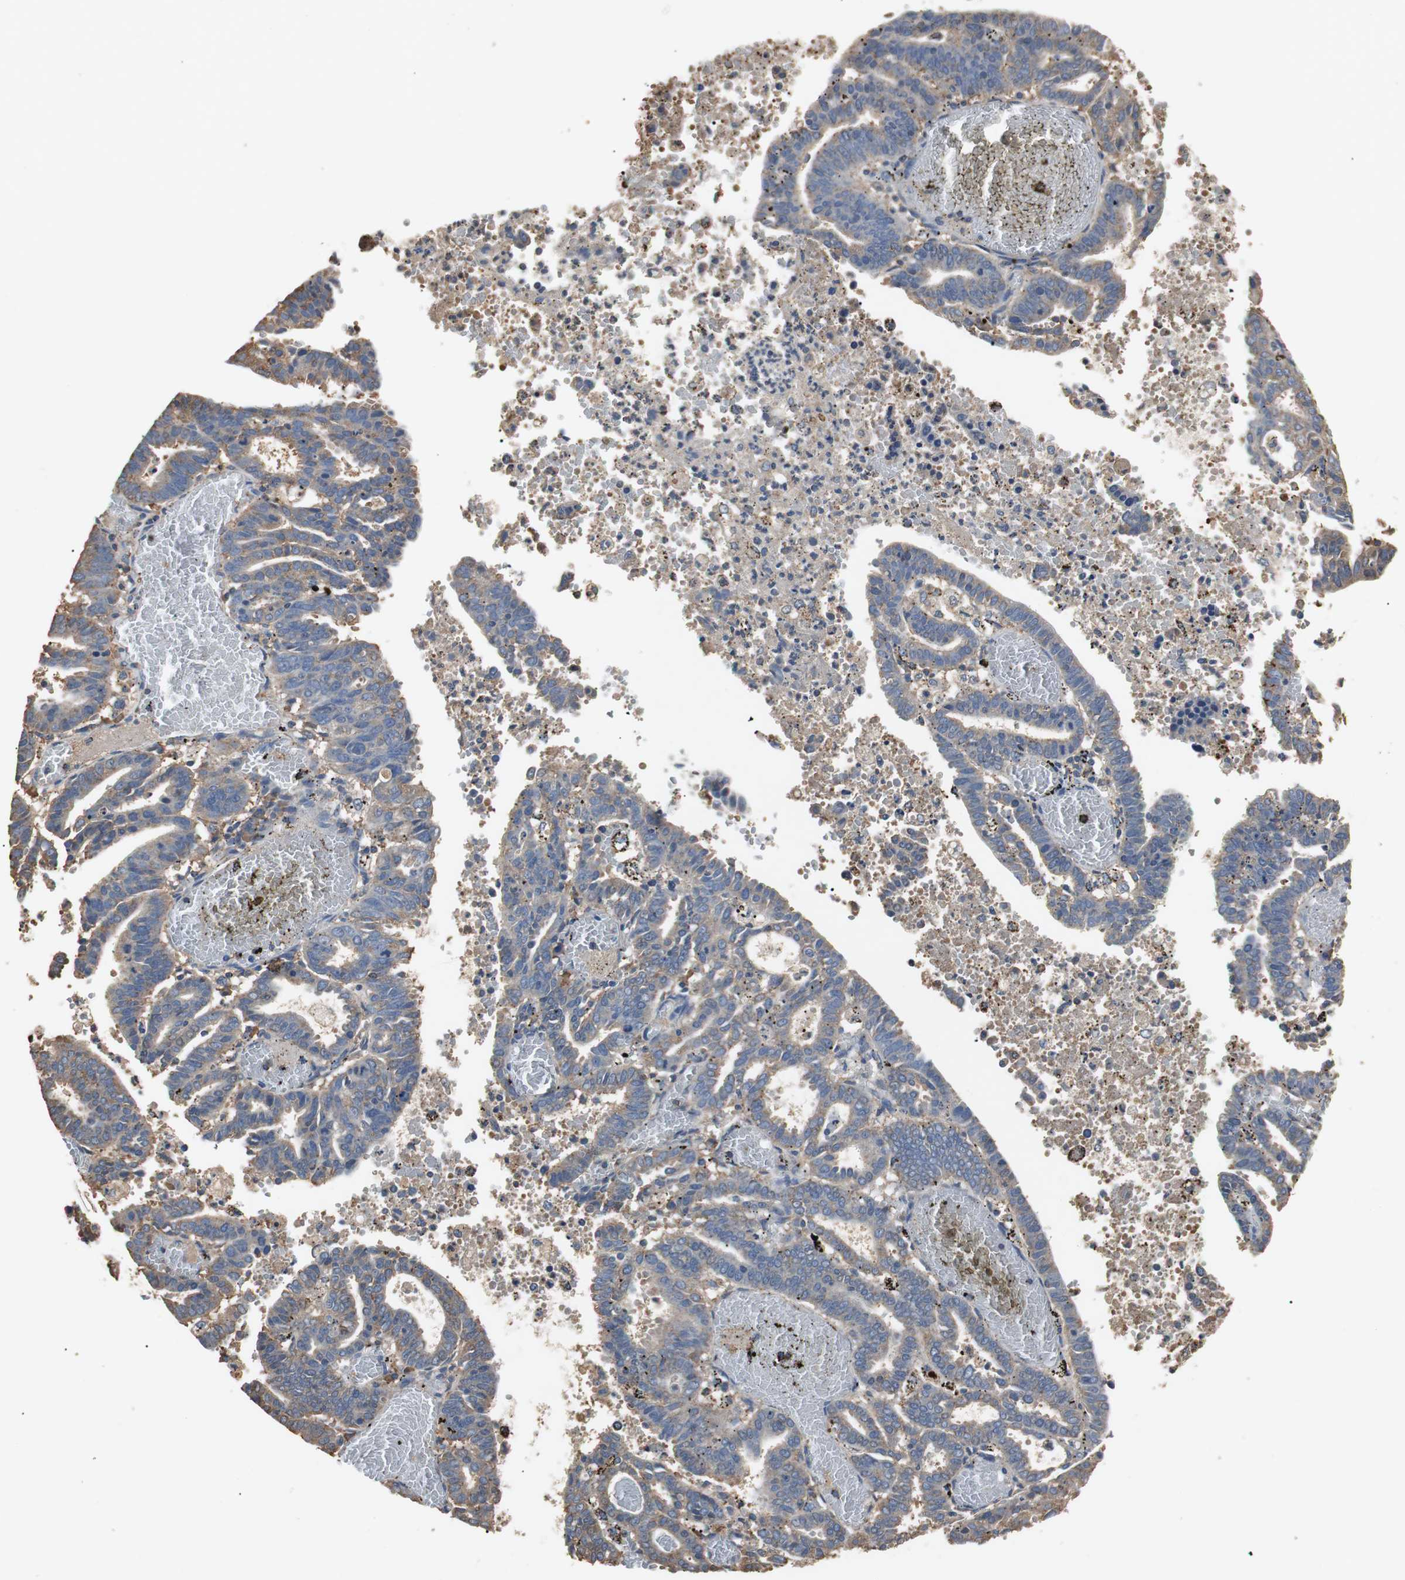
{"staining": {"intensity": "weak", "quantity": "25%-75%", "location": "cytoplasmic/membranous"}, "tissue": "endometrial cancer", "cell_type": "Tumor cells", "image_type": "cancer", "snomed": [{"axis": "morphology", "description": "Adenocarcinoma, NOS"}, {"axis": "topography", "description": "Uterus"}], "caption": "IHC image of neoplastic tissue: human endometrial cancer (adenocarcinoma) stained using IHC reveals low levels of weak protein expression localized specifically in the cytoplasmic/membranous of tumor cells, appearing as a cytoplasmic/membranous brown color.", "gene": "TNFRSF14", "patient": {"sex": "female", "age": 83}}